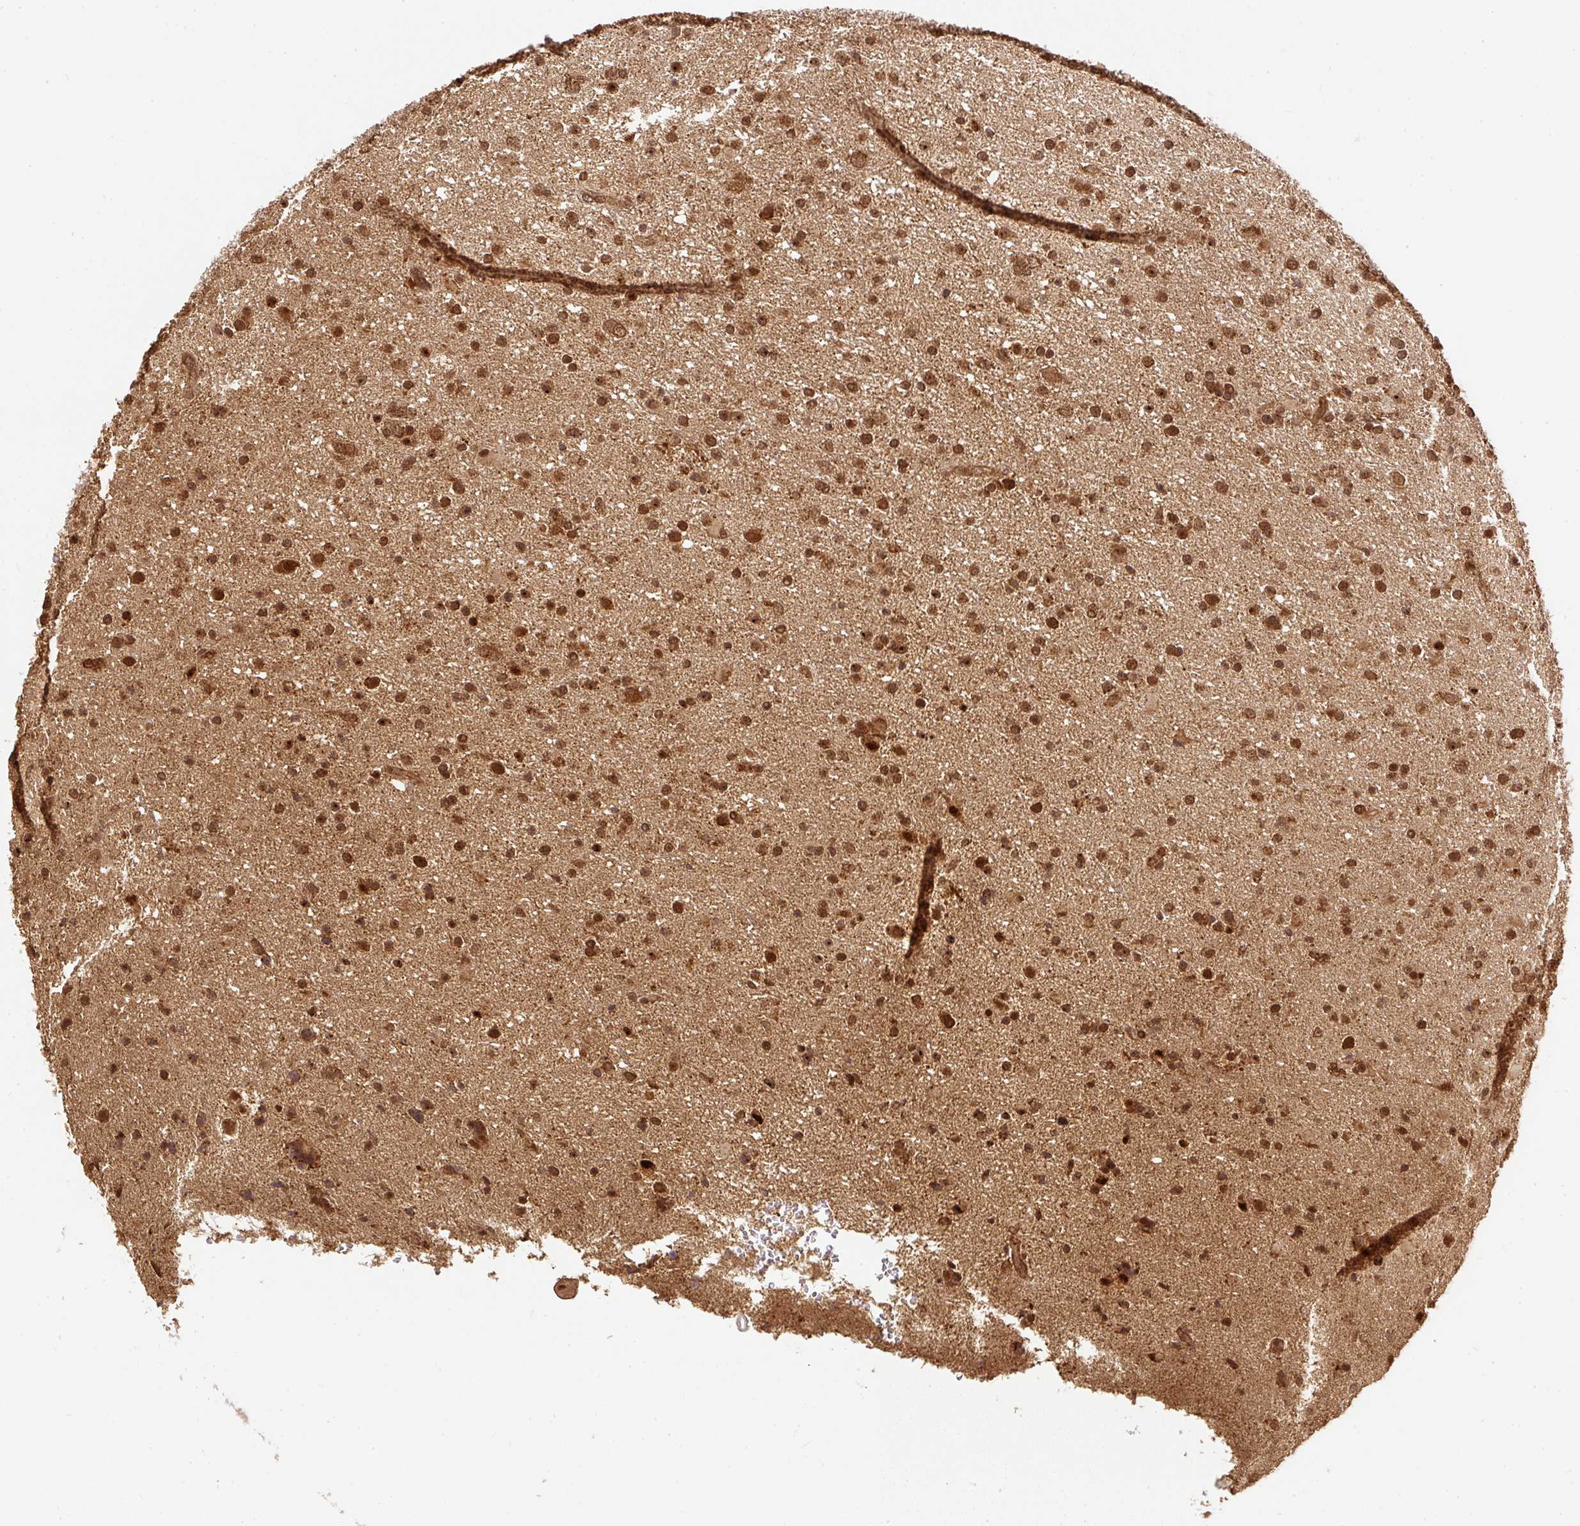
{"staining": {"intensity": "moderate", "quantity": ">75%", "location": "cytoplasmic/membranous,nuclear"}, "tissue": "glioma", "cell_type": "Tumor cells", "image_type": "cancer", "snomed": [{"axis": "morphology", "description": "Glioma, malignant, Low grade"}, {"axis": "topography", "description": "Brain"}], "caption": "The histopathology image reveals a brown stain indicating the presence of a protein in the cytoplasmic/membranous and nuclear of tumor cells in glioma.", "gene": "PSMD1", "patient": {"sex": "female", "age": 32}}